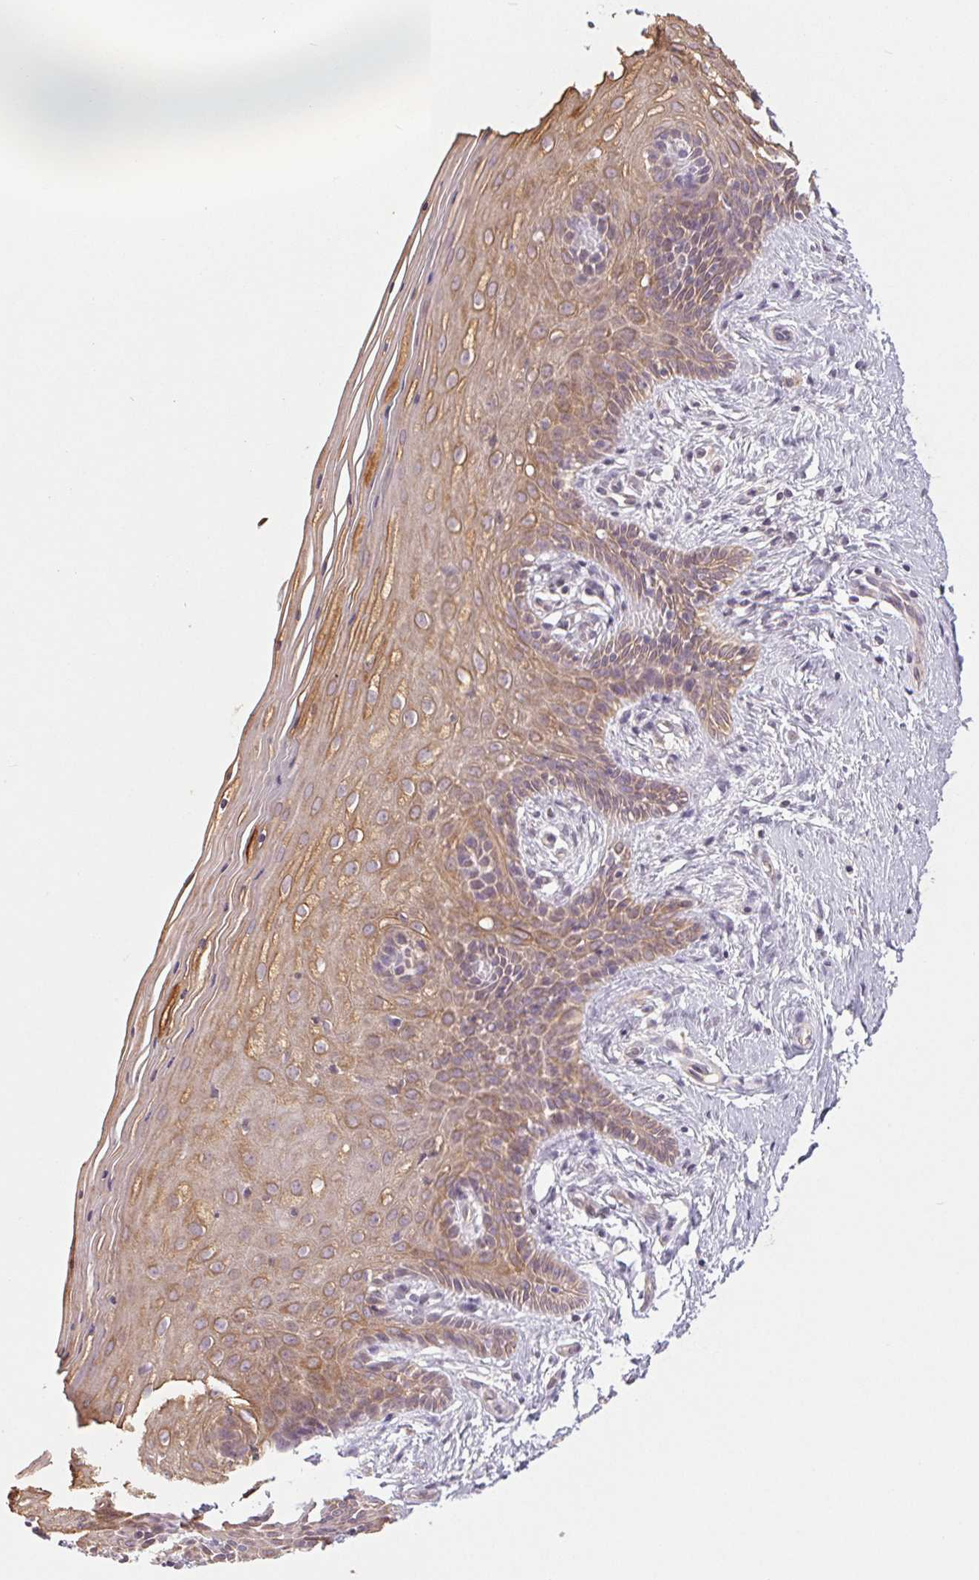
{"staining": {"intensity": "moderate", "quantity": "25%-75%", "location": "cytoplasmic/membranous"}, "tissue": "vagina", "cell_type": "Squamous epithelial cells", "image_type": "normal", "snomed": [{"axis": "morphology", "description": "Normal tissue, NOS"}, {"axis": "topography", "description": "Vagina"}], "caption": "A histopathology image showing moderate cytoplasmic/membranous staining in approximately 25%-75% of squamous epithelial cells in unremarkable vagina, as visualized by brown immunohistochemical staining.", "gene": "MAP3K5", "patient": {"sex": "female", "age": 45}}